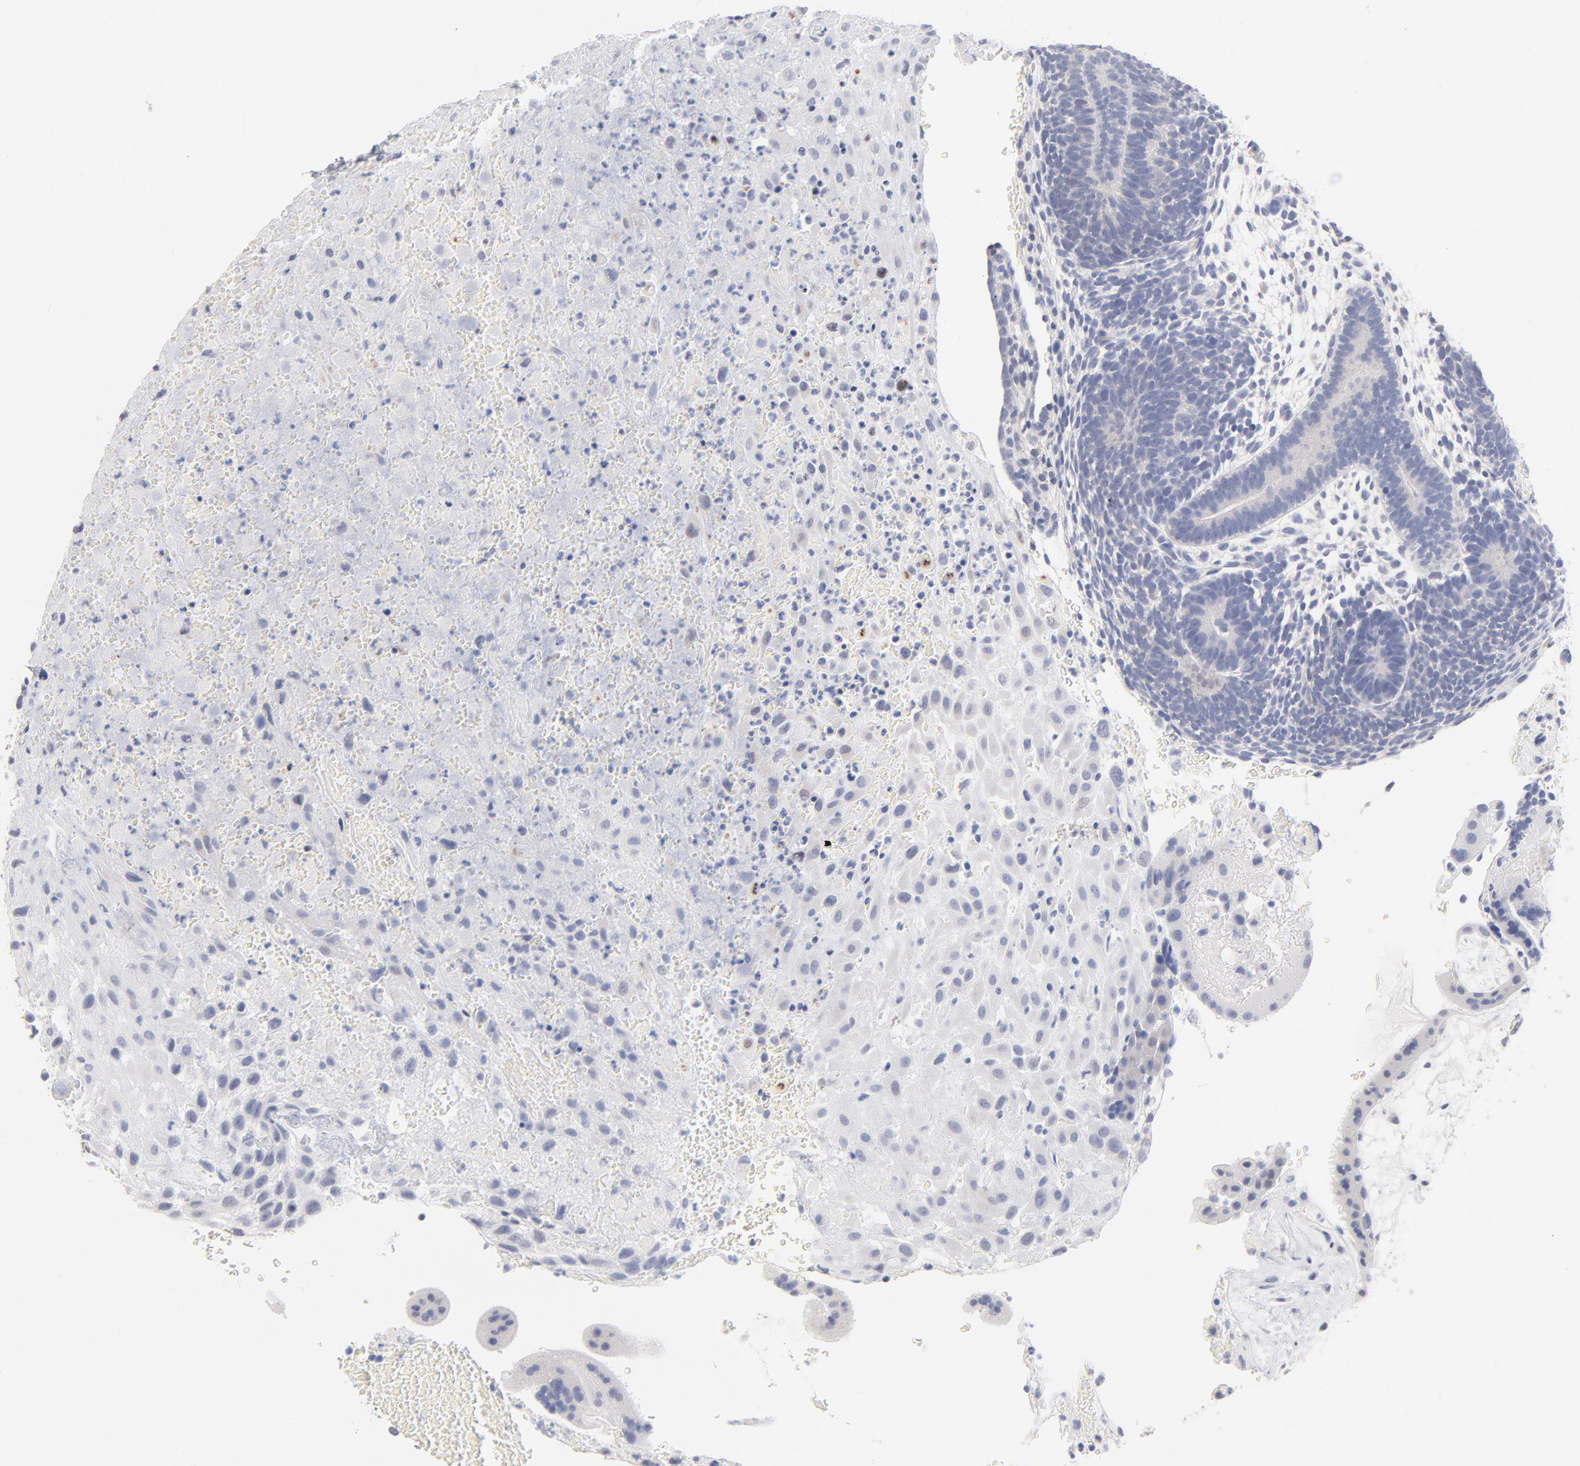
{"staining": {"intensity": "negative", "quantity": "none", "location": "none"}, "tissue": "placenta", "cell_type": "Decidual cells", "image_type": "normal", "snomed": [{"axis": "morphology", "description": "Normal tissue, NOS"}, {"axis": "topography", "description": "Placenta"}], "caption": "IHC photomicrograph of benign placenta: human placenta stained with DAB (3,3'-diaminobenzidine) demonstrates no significant protein expression in decidual cells. (Immunohistochemistry (ihc), brightfield microscopy, high magnification).", "gene": "KHNYN", "patient": {"sex": "female", "age": 19}}